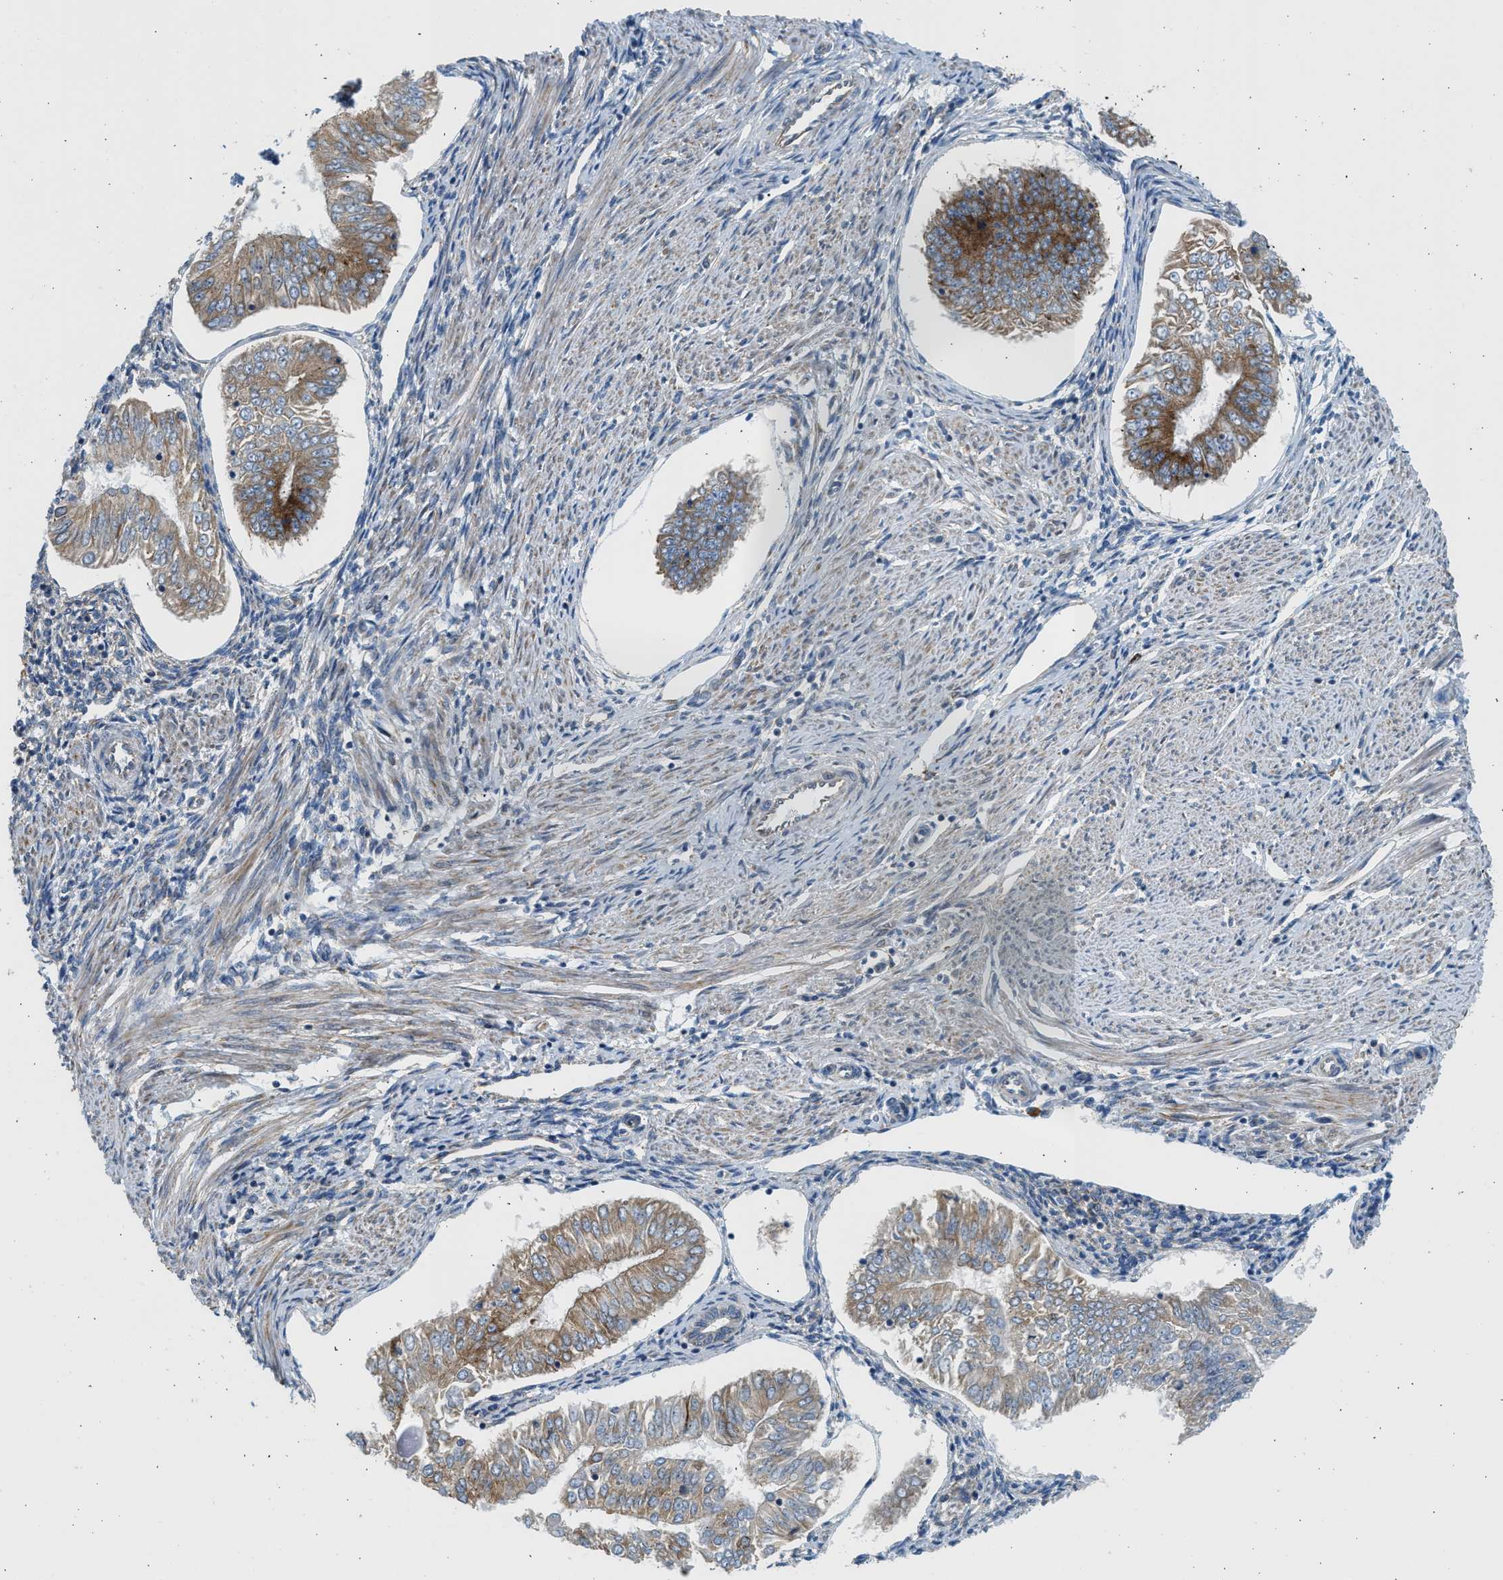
{"staining": {"intensity": "moderate", "quantity": ">75%", "location": "cytoplasmic/membranous"}, "tissue": "endometrial cancer", "cell_type": "Tumor cells", "image_type": "cancer", "snomed": [{"axis": "morphology", "description": "Adenocarcinoma, NOS"}, {"axis": "topography", "description": "Endometrium"}], "caption": "Protein expression analysis of endometrial adenocarcinoma reveals moderate cytoplasmic/membranous positivity in approximately >75% of tumor cells. The staining was performed using DAB, with brown indicating positive protein expression. Nuclei are stained blue with hematoxylin.", "gene": "CNTN6", "patient": {"sex": "female", "age": 53}}